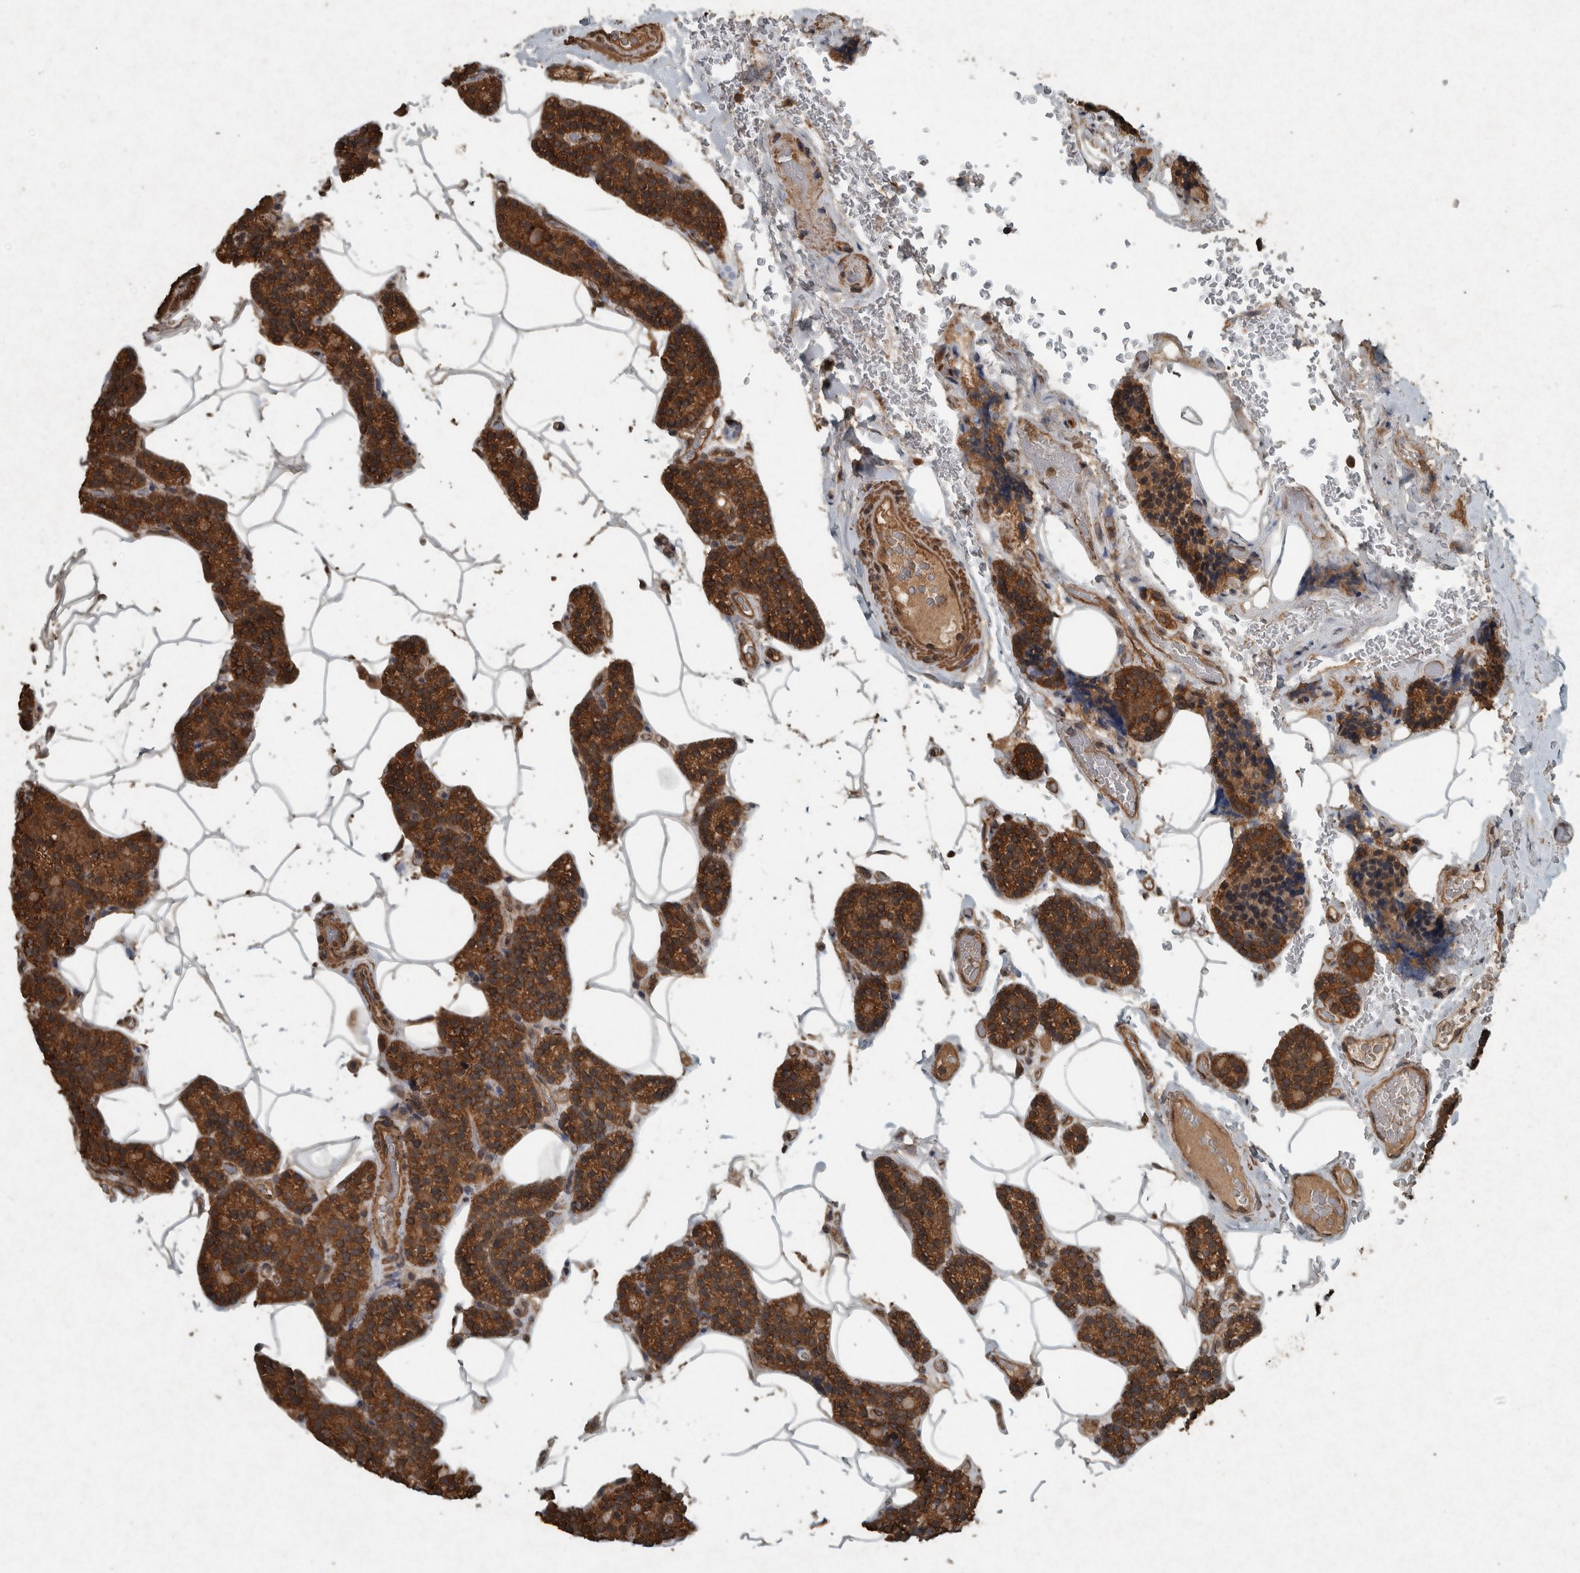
{"staining": {"intensity": "strong", "quantity": ">75%", "location": "cytoplasmic/membranous,nuclear"}, "tissue": "parathyroid gland", "cell_type": "Glandular cells", "image_type": "normal", "snomed": [{"axis": "morphology", "description": "Normal tissue, NOS"}, {"axis": "topography", "description": "Parathyroid gland"}], "caption": "Immunohistochemical staining of unremarkable human parathyroid gland shows high levels of strong cytoplasmic/membranous,nuclear staining in about >75% of glandular cells. The staining was performed using DAB to visualize the protein expression in brown, while the nuclei were stained in blue with hematoxylin (Magnification: 20x).", "gene": "ARHGEF12", "patient": {"sex": "male", "age": 52}}